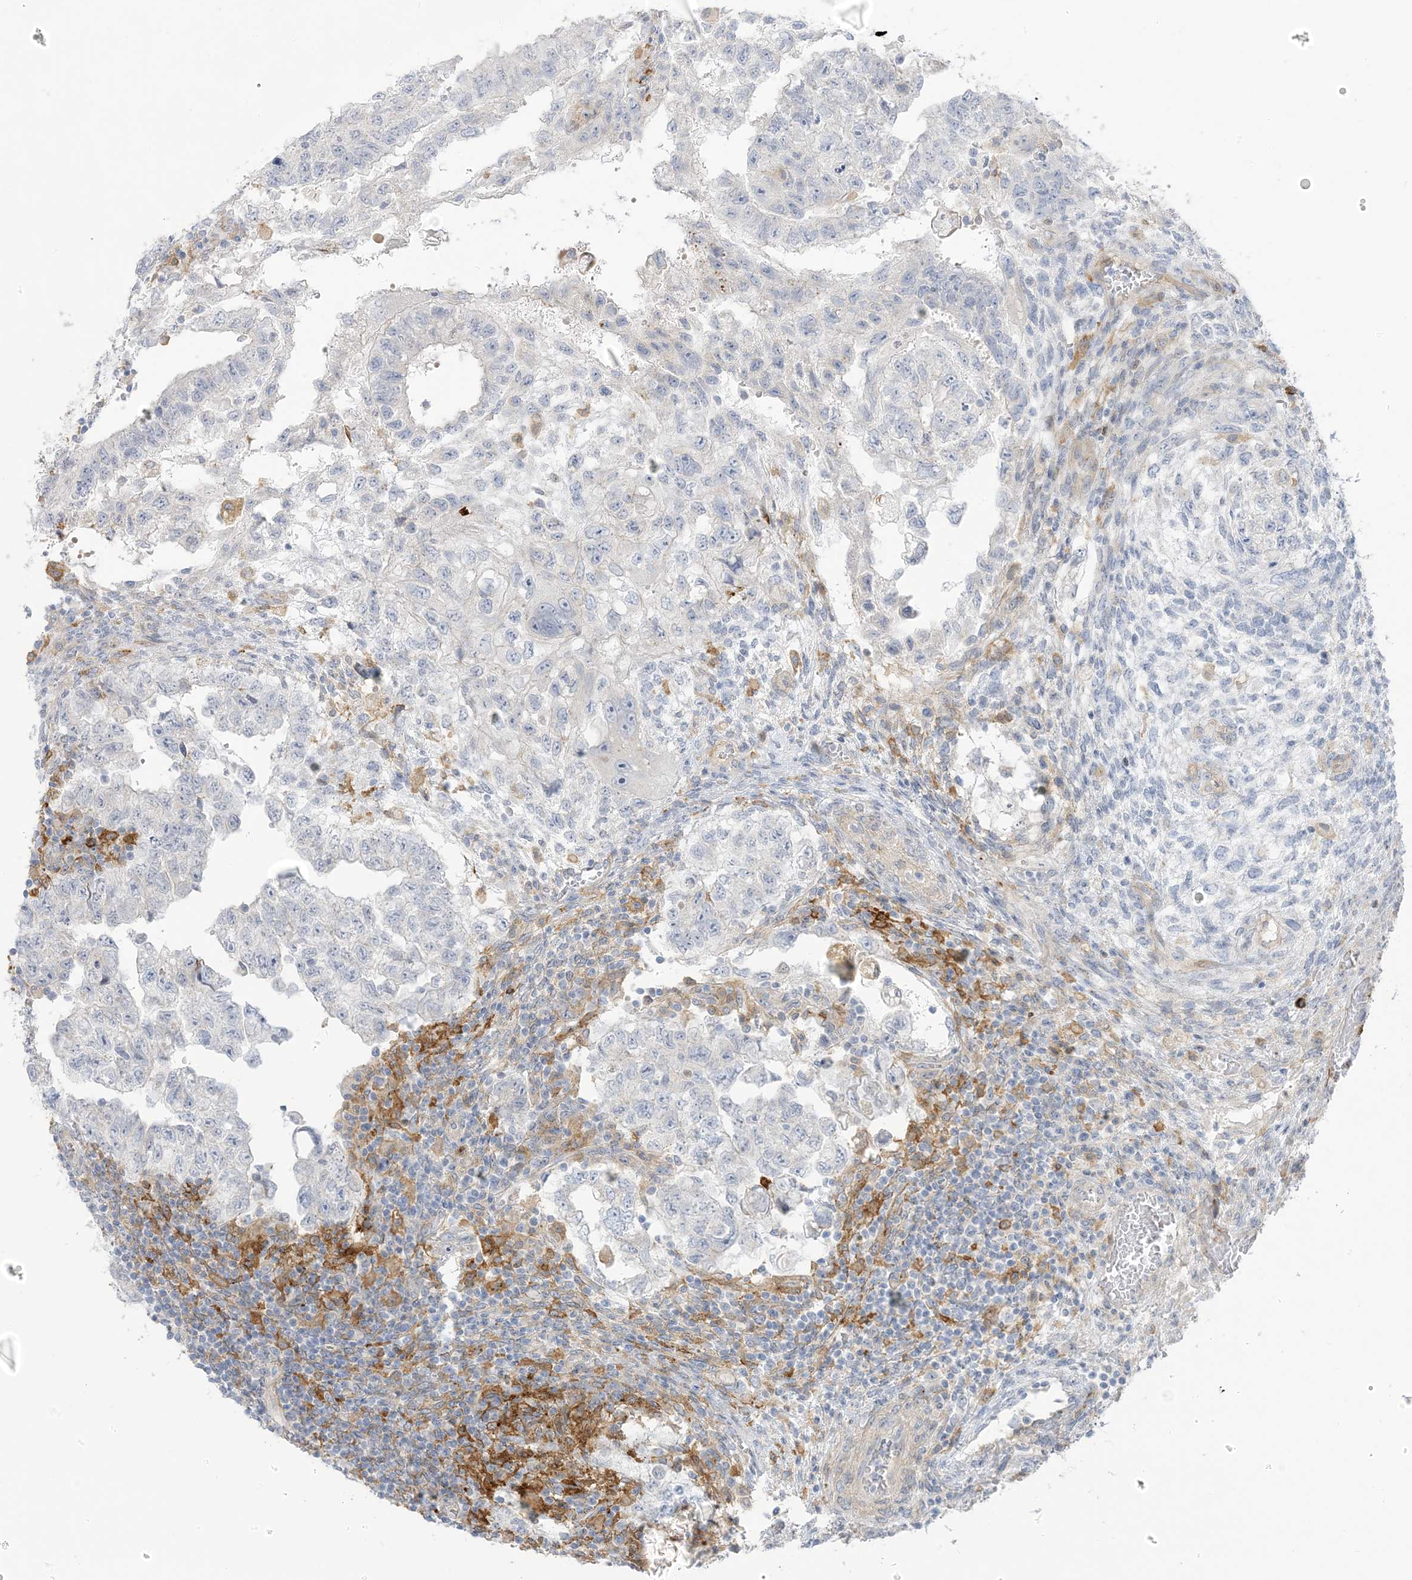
{"staining": {"intensity": "negative", "quantity": "none", "location": "none"}, "tissue": "testis cancer", "cell_type": "Tumor cells", "image_type": "cancer", "snomed": [{"axis": "morphology", "description": "Carcinoma, Embryonal, NOS"}, {"axis": "topography", "description": "Testis"}], "caption": "Tumor cells show no significant expression in testis cancer (embryonal carcinoma).", "gene": "ICMT", "patient": {"sex": "male", "age": 36}}